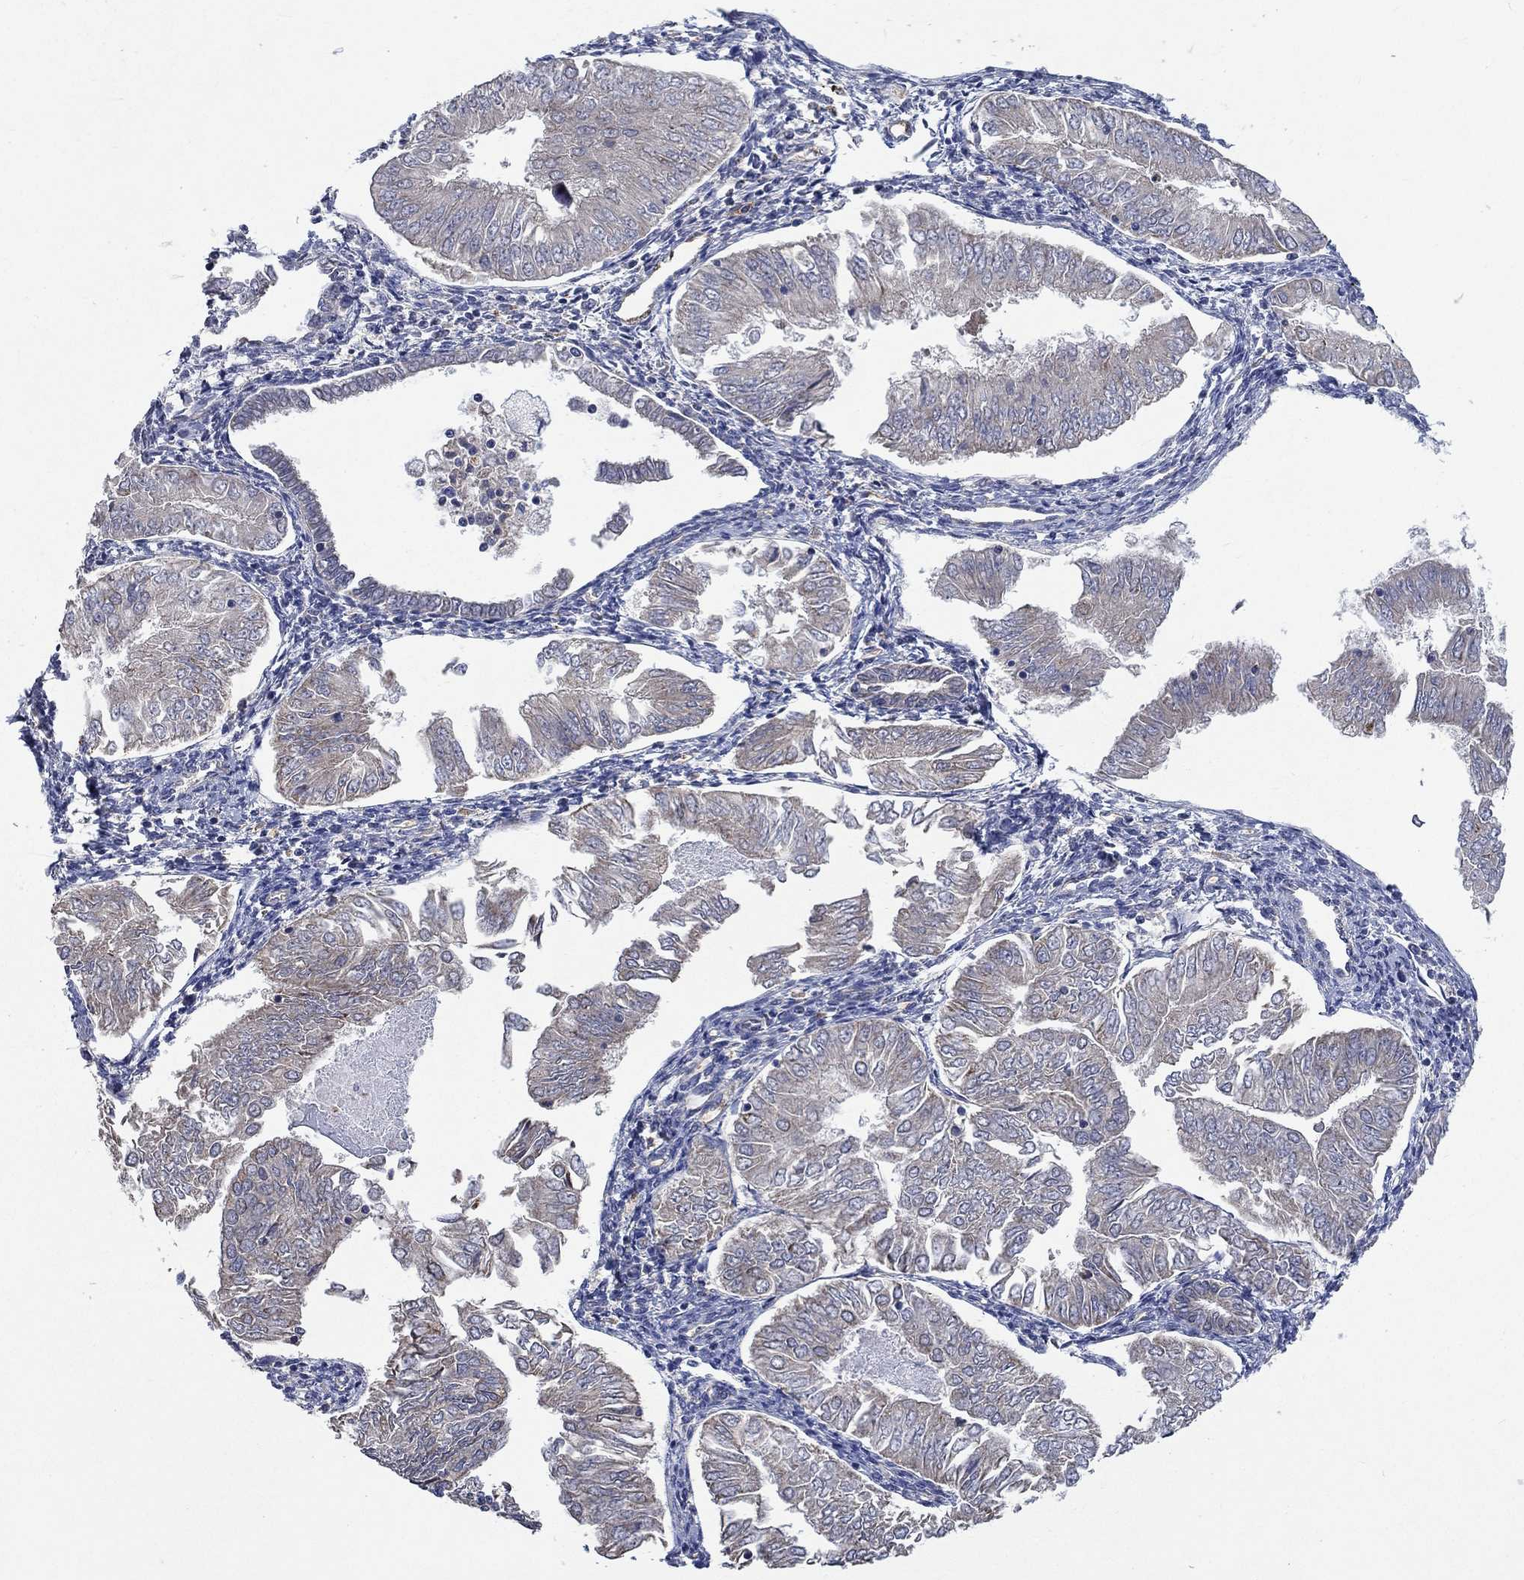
{"staining": {"intensity": "weak", "quantity": "25%-75%", "location": "cytoplasmic/membranous"}, "tissue": "endometrial cancer", "cell_type": "Tumor cells", "image_type": "cancer", "snomed": [{"axis": "morphology", "description": "Adenocarcinoma, NOS"}, {"axis": "topography", "description": "Endometrium"}], "caption": "The micrograph displays a brown stain indicating the presence of a protein in the cytoplasmic/membranous of tumor cells in endometrial adenocarcinoma. (brown staining indicates protein expression, while blue staining denotes nuclei).", "gene": "UGT8", "patient": {"sex": "female", "age": 53}}